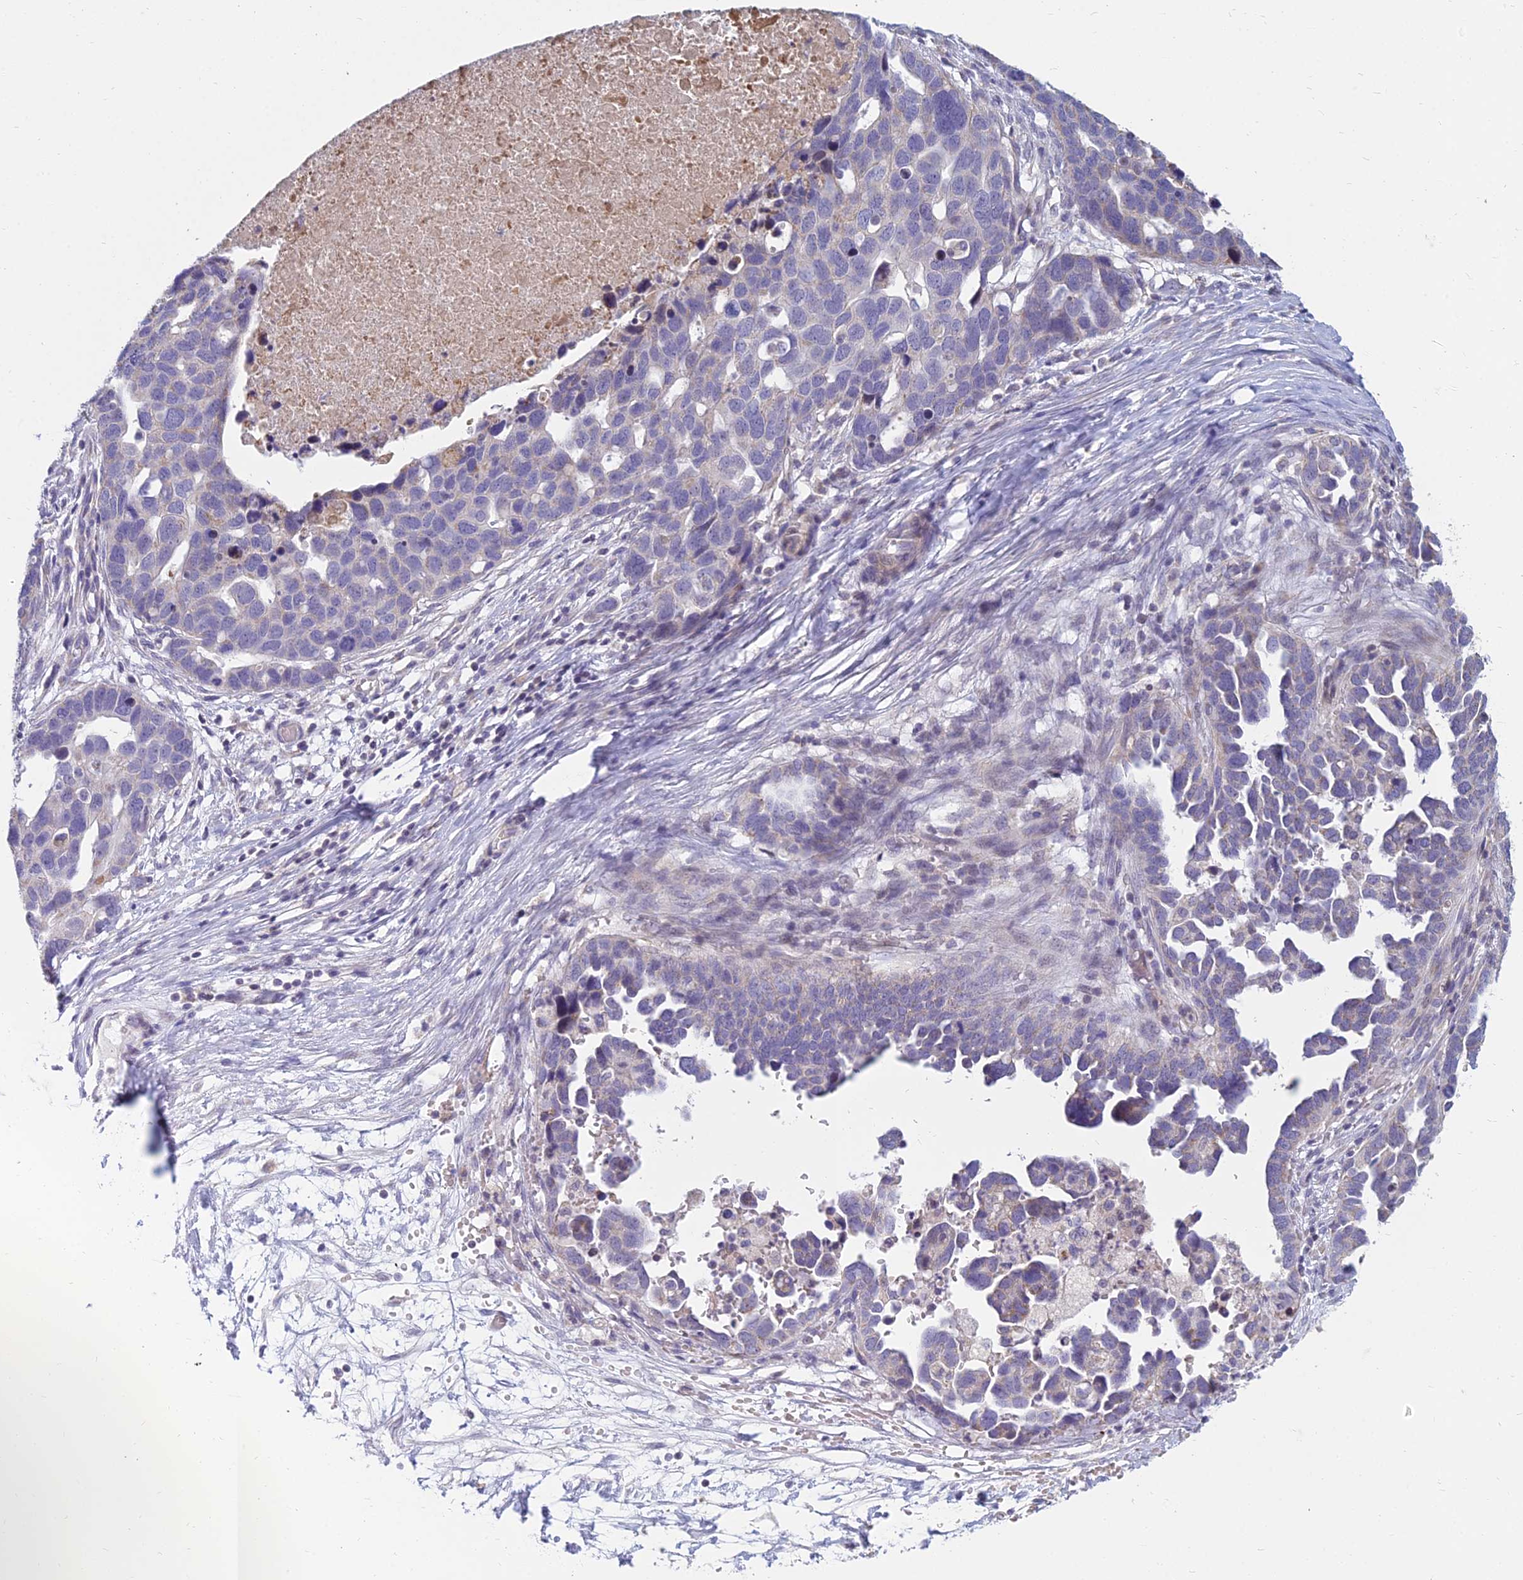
{"staining": {"intensity": "negative", "quantity": "none", "location": "none"}, "tissue": "ovarian cancer", "cell_type": "Tumor cells", "image_type": "cancer", "snomed": [{"axis": "morphology", "description": "Cystadenocarcinoma, serous, NOS"}, {"axis": "topography", "description": "Ovary"}], "caption": "Immunohistochemistry (IHC) of serous cystadenocarcinoma (ovarian) displays no staining in tumor cells.", "gene": "CFAP206", "patient": {"sex": "female", "age": 54}}